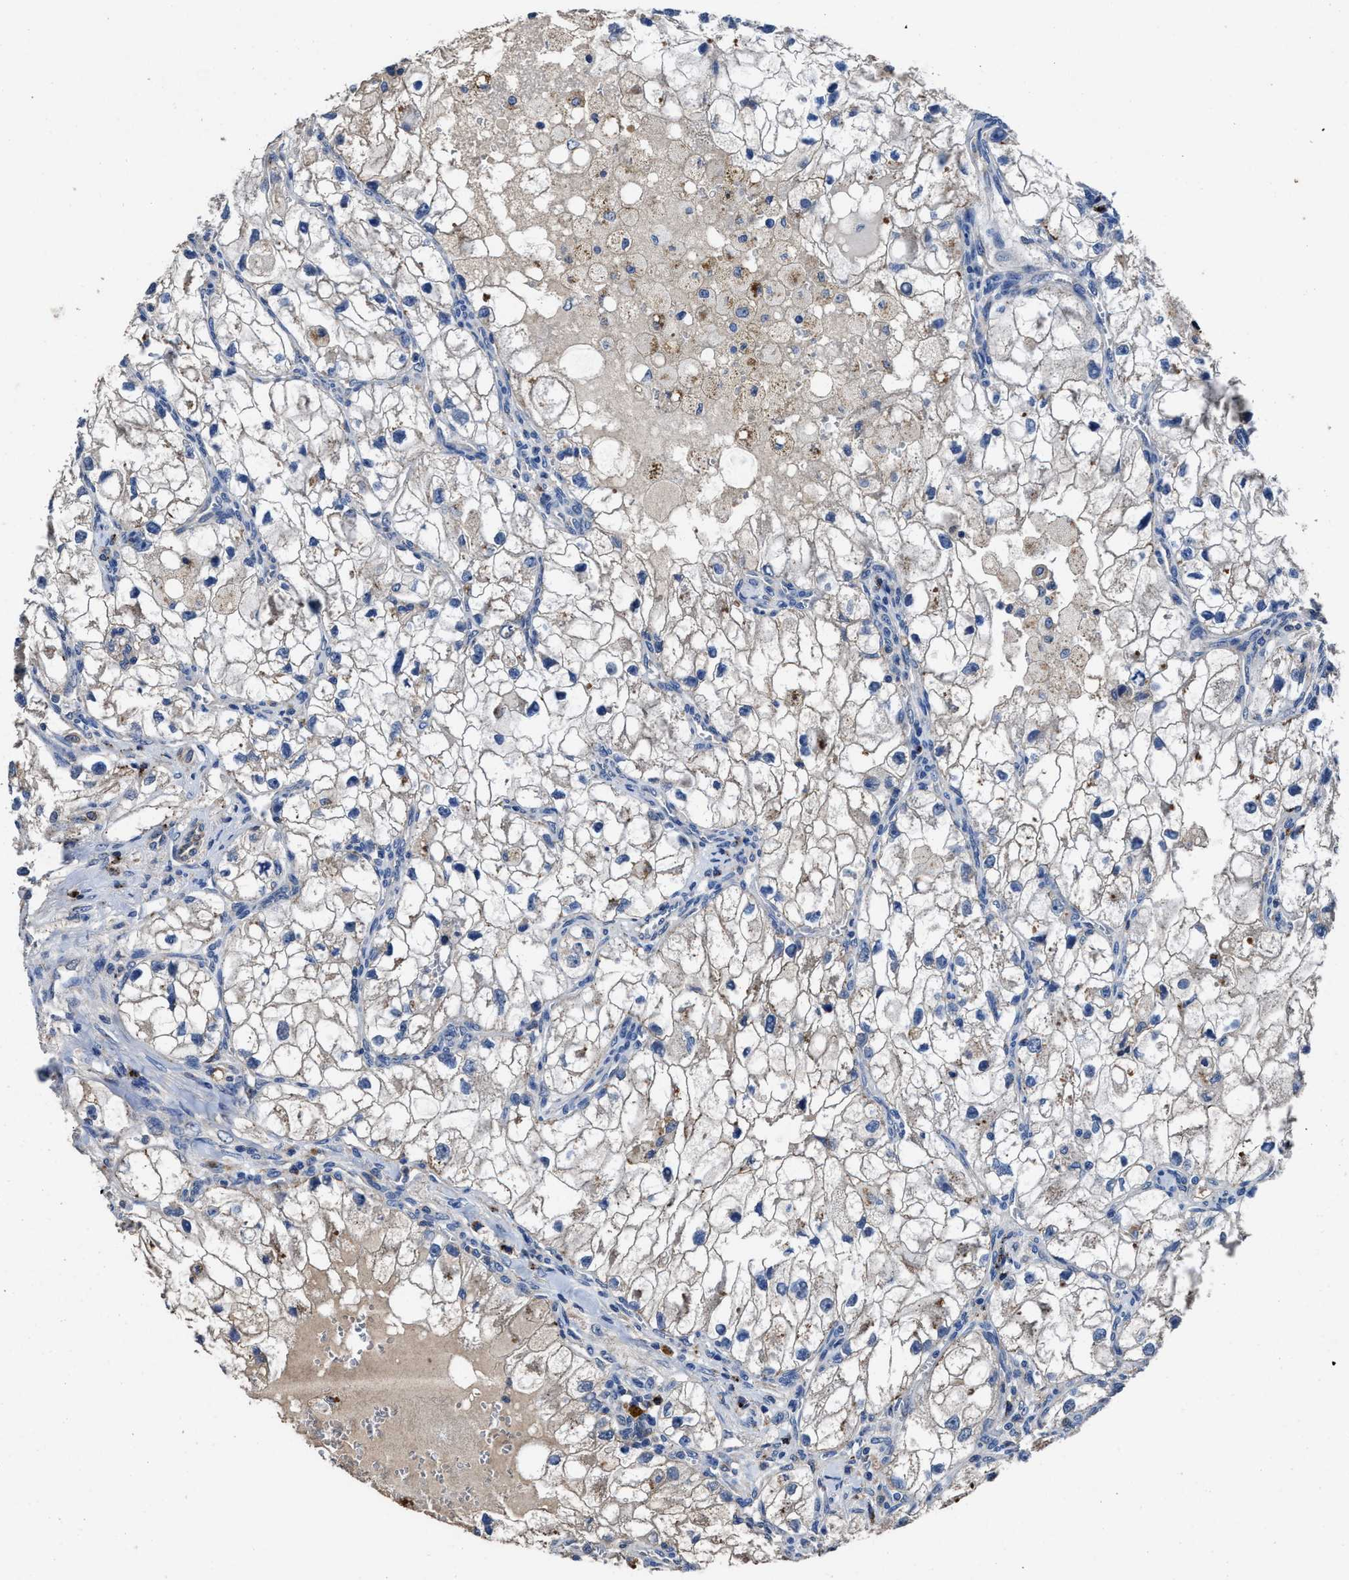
{"staining": {"intensity": "negative", "quantity": "none", "location": "none"}, "tissue": "renal cancer", "cell_type": "Tumor cells", "image_type": "cancer", "snomed": [{"axis": "morphology", "description": "Adenocarcinoma, NOS"}, {"axis": "topography", "description": "Kidney"}], "caption": "IHC image of renal adenocarcinoma stained for a protein (brown), which demonstrates no staining in tumor cells.", "gene": "UBR4", "patient": {"sex": "female", "age": 70}}